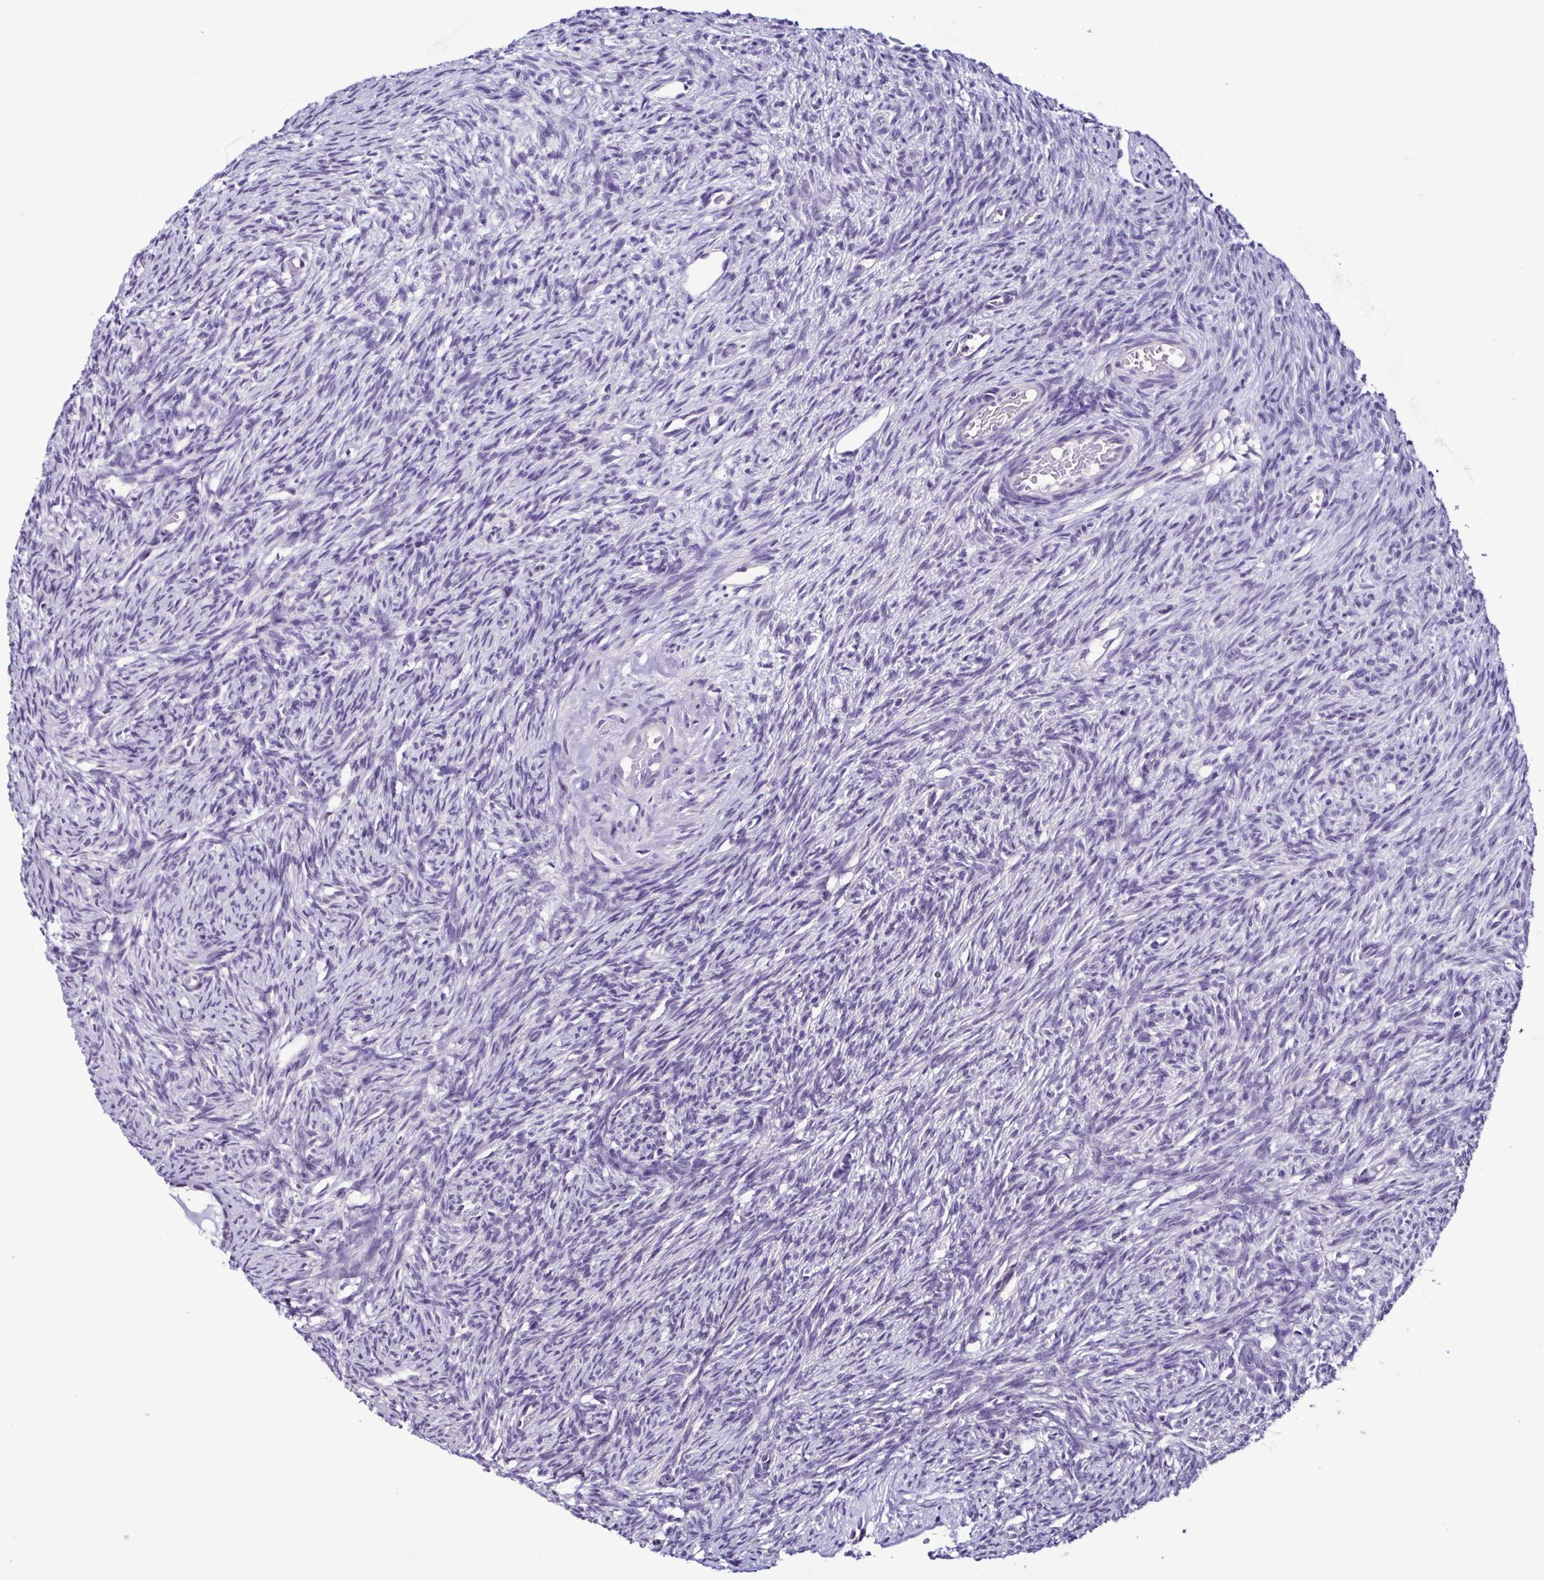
{"staining": {"intensity": "negative", "quantity": "none", "location": "none"}, "tissue": "ovary", "cell_type": "Follicle cells", "image_type": "normal", "snomed": [{"axis": "morphology", "description": "Normal tissue, NOS"}, {"axis": "topography", "description": "Ovary"}], "caption": "Protein analysis of normal ovary demonstrates no significant positivity in follicle cells. (DAB IHC, high magnification).", "gene": "TNNT2", "patient": {"sex": "female", "age": 33}}